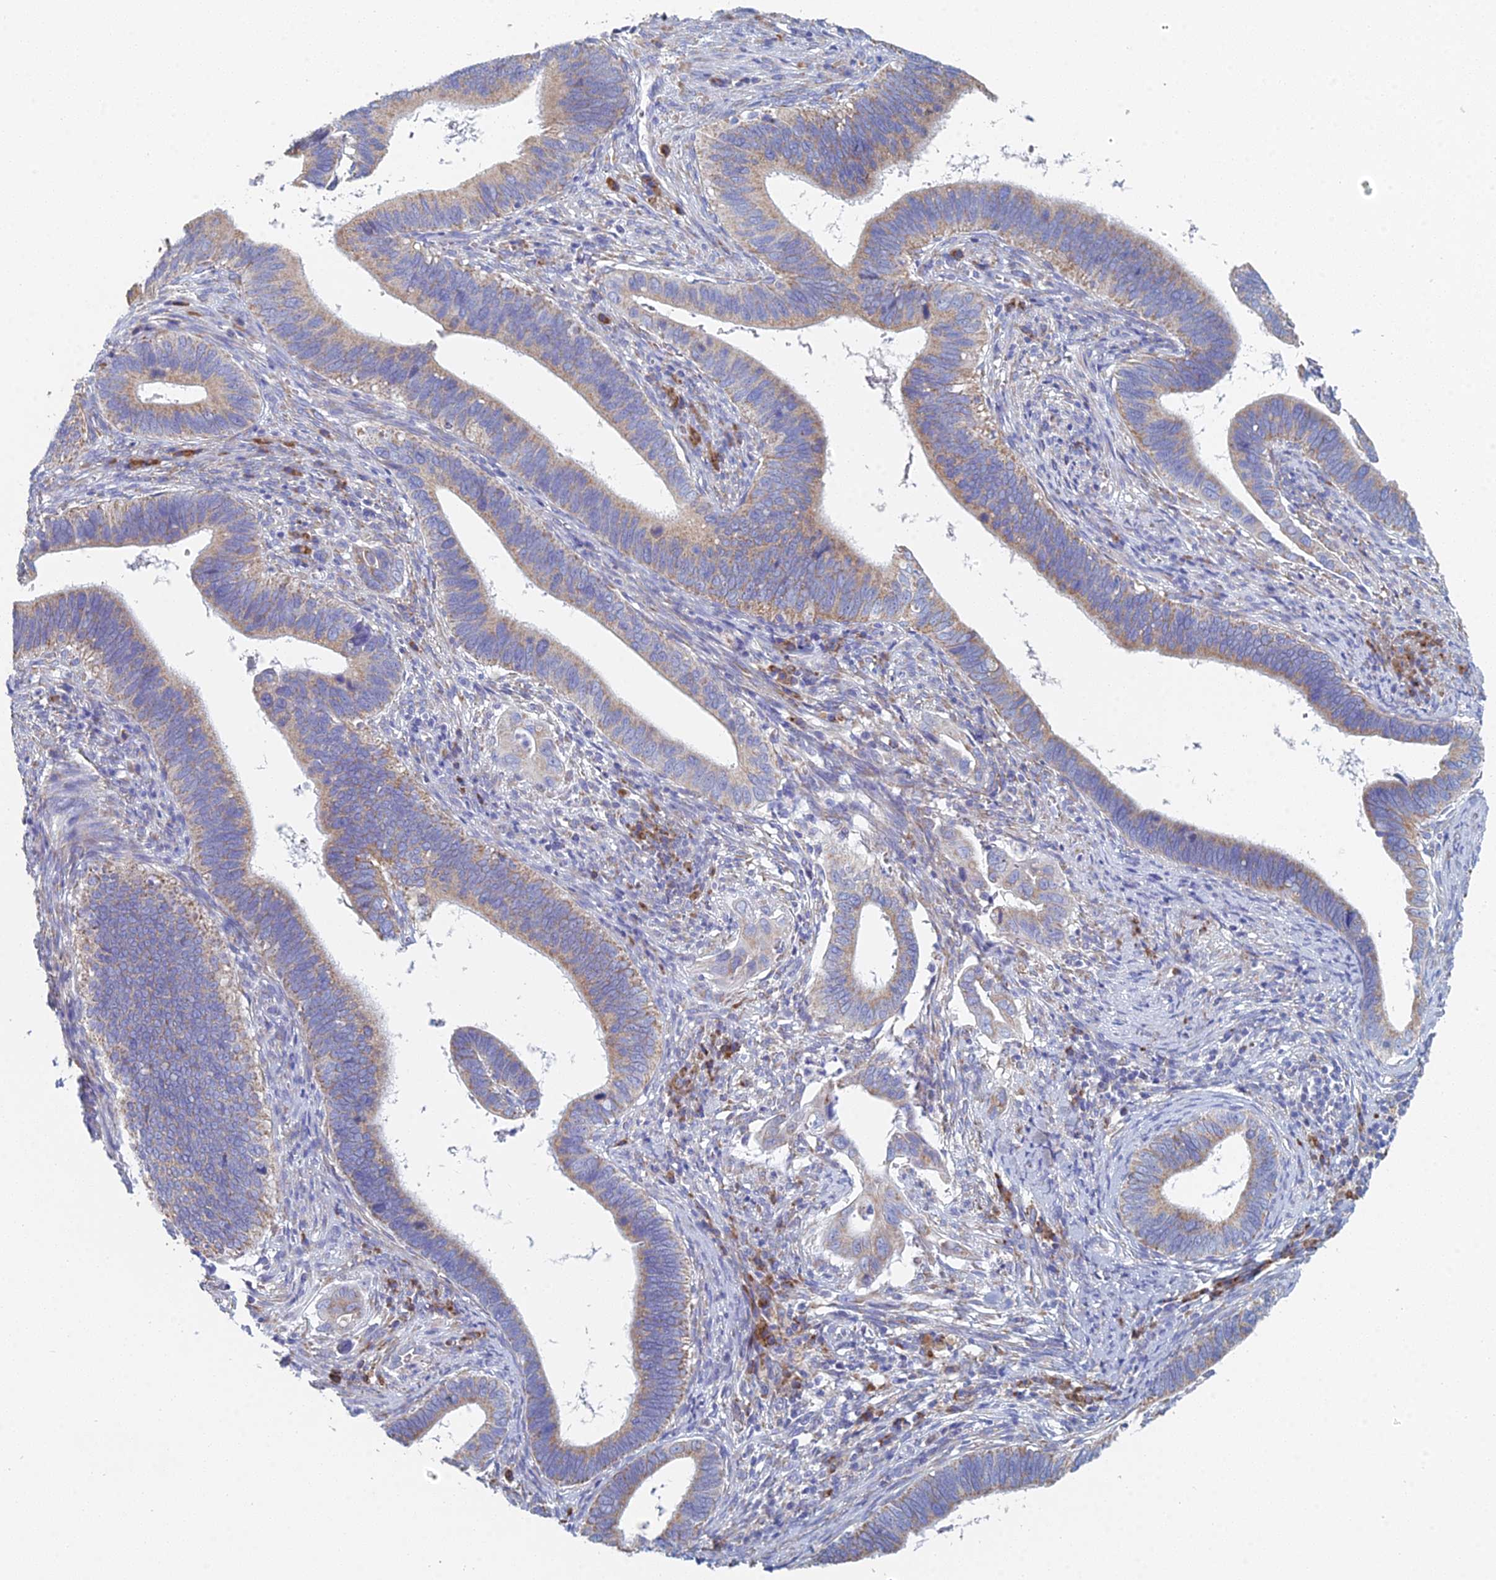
{"staining": {"intensity": "moderate", "quantity": "25%-75%", "location": "cytoplasmic/membranous"}, "tissue": "cervical cancer", "cell_type": "Tumor cells", "image_type": "cancer", "snomed": [{"axis": "morphology", "description": "Adenocarcinoma, NOS"}, {"axis": "topography", "description": "Cervix"}], "caption": "Protein expression by immunohistochemistry exhibits moderate cytoplasmic/membranous positivity in approximately 25%-75% of tumor cells in cervical cancer.", "gene": "CRACR2B", "patient": {"sex": "female", "age": 42}}